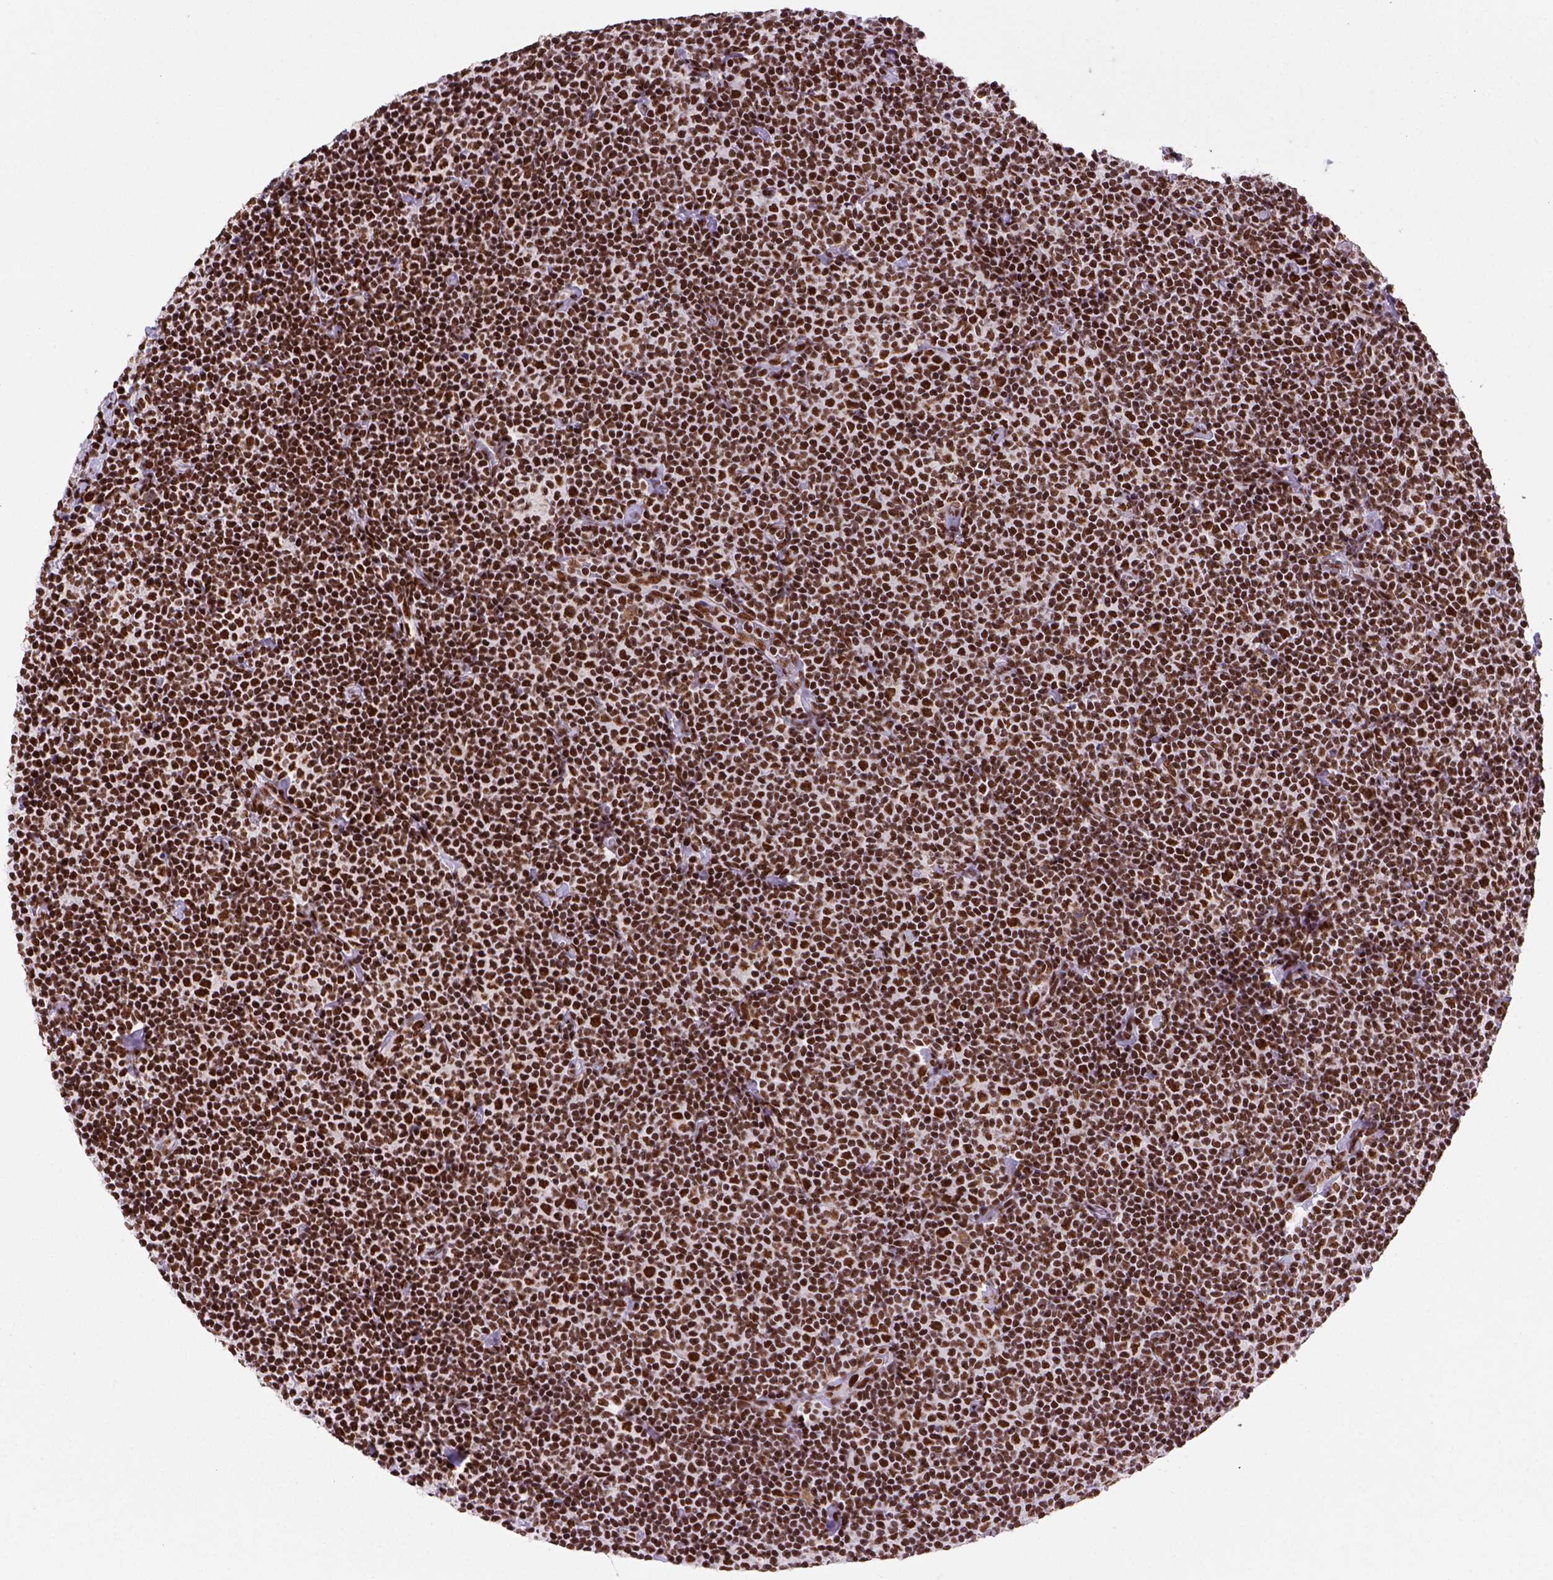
{"staining": {"intensity": "strong", "quantity": ">75%", "location": "nuclear"}, "tissue": "lymphoma", "cell_type": "Tumor cells", "image_type": "cancer", "snomed": [{"axis": "morphology", "description": "Malignant lymphoma, non-Hodgkin's type, Low grade"}, {"axis": "topography", "description": "Lymph node"}], "caption": "DAB (3,3'-diaminobenzidine) immunohistochemical staining of human lymphoma demonstrates strong nuclear protein positivity in about >75% of tumor cells.", "gene": "NSMCE2", "patient": {"sex": "male", "age": 81}}